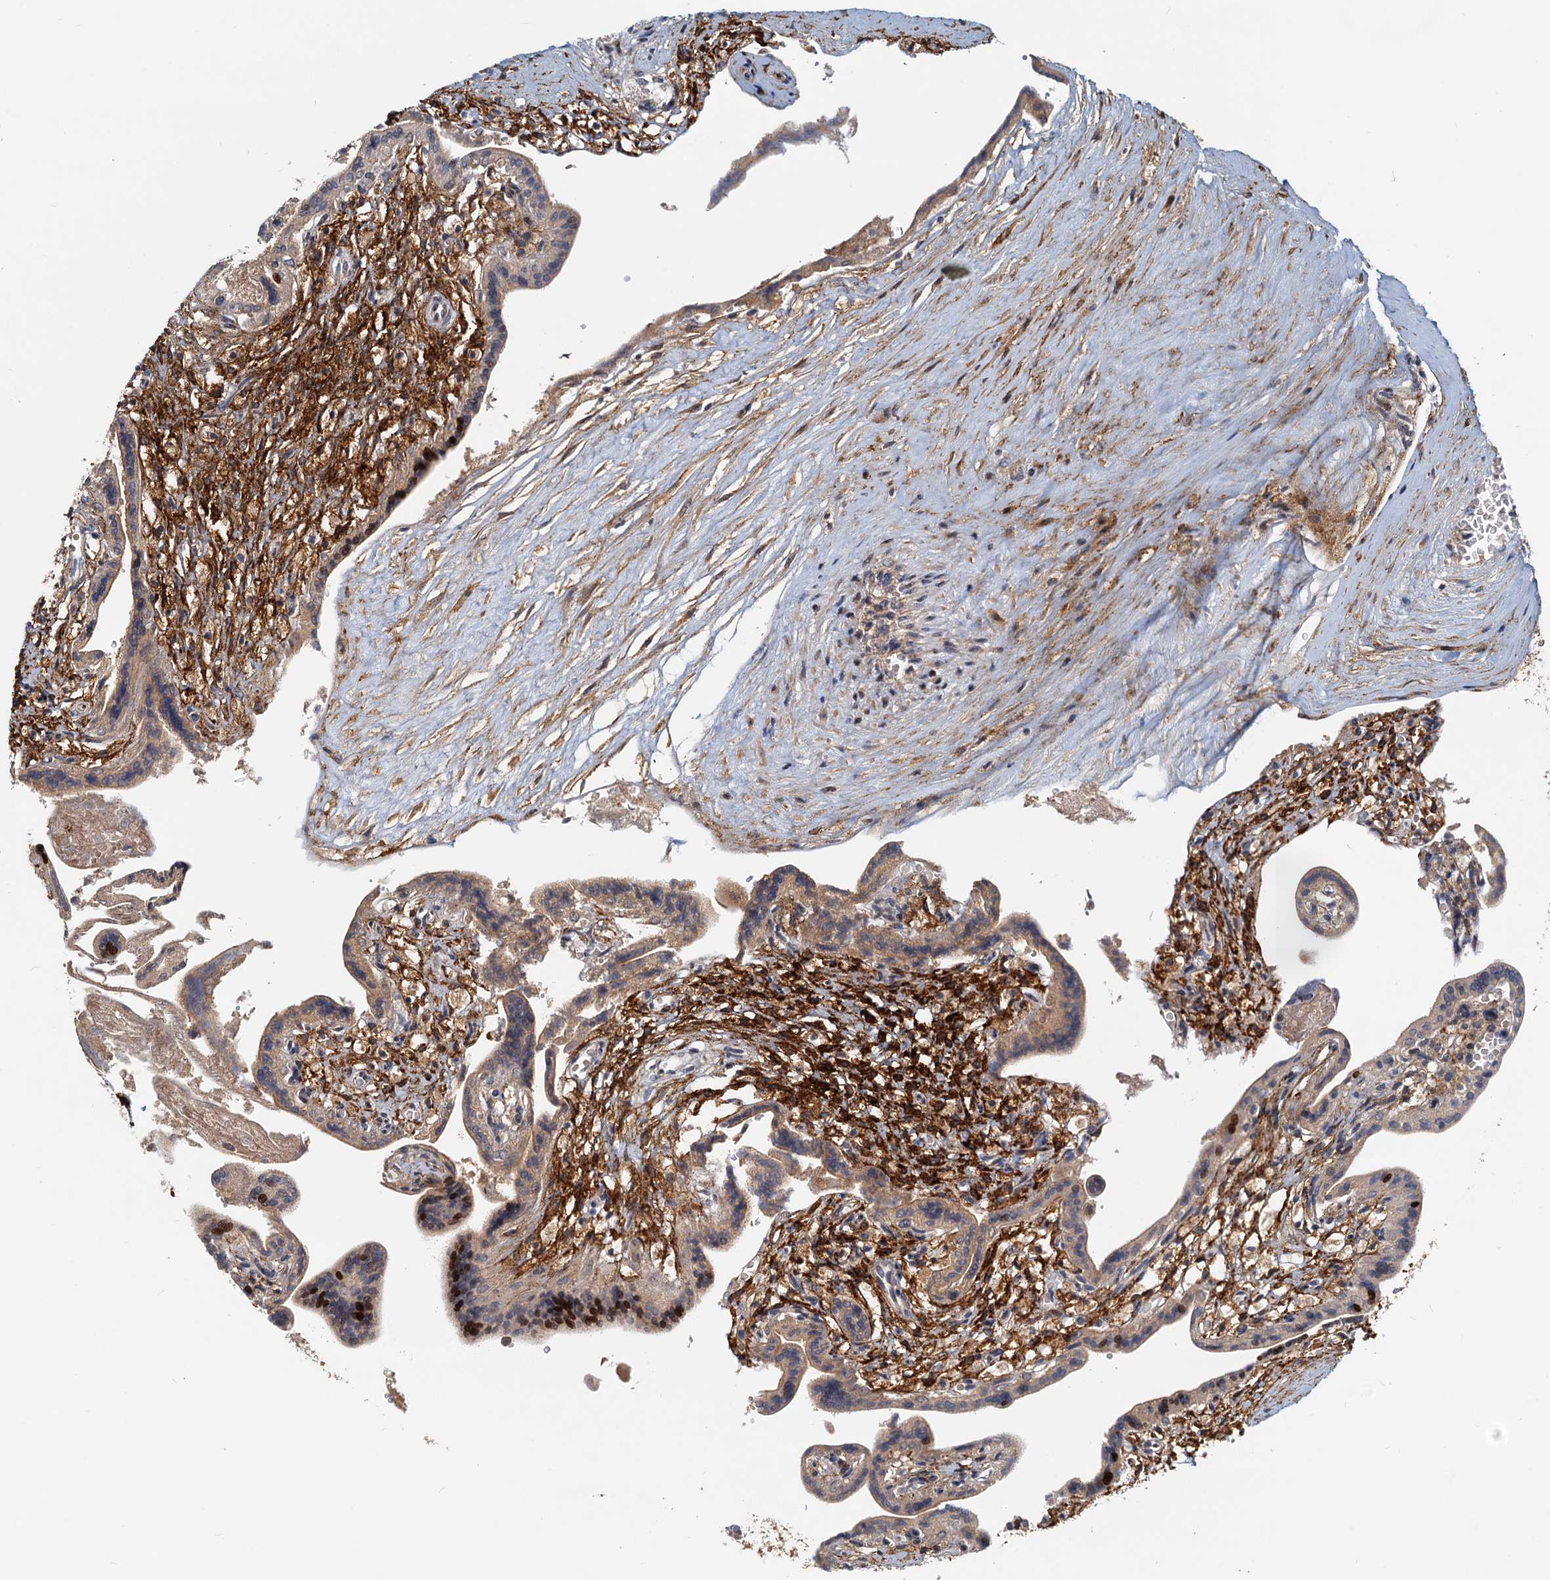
{"staining": {"intensity": "moderate", "quantity": ">75%", "location": "cytoplasmic/membranous,nuclear"}, "tissue": "placenta", "cell_type": "Trophoblastic cells", "image_type": "normal", "snomed": [{"axis": "morphology", "description": "Normal tissue, NOS"}, {"axis": "topography", "description": "Placenta"}], "caption": "The photomicrograph demonstrates immunohistochemical staining of benign placenta. There is moderate cytoplasmic/membranous,nuclear staining is appreciated in about >75% of trophoblastic cells.", "gene": "TOLLIP", "patient": {"sex": "female", "age": 37}}